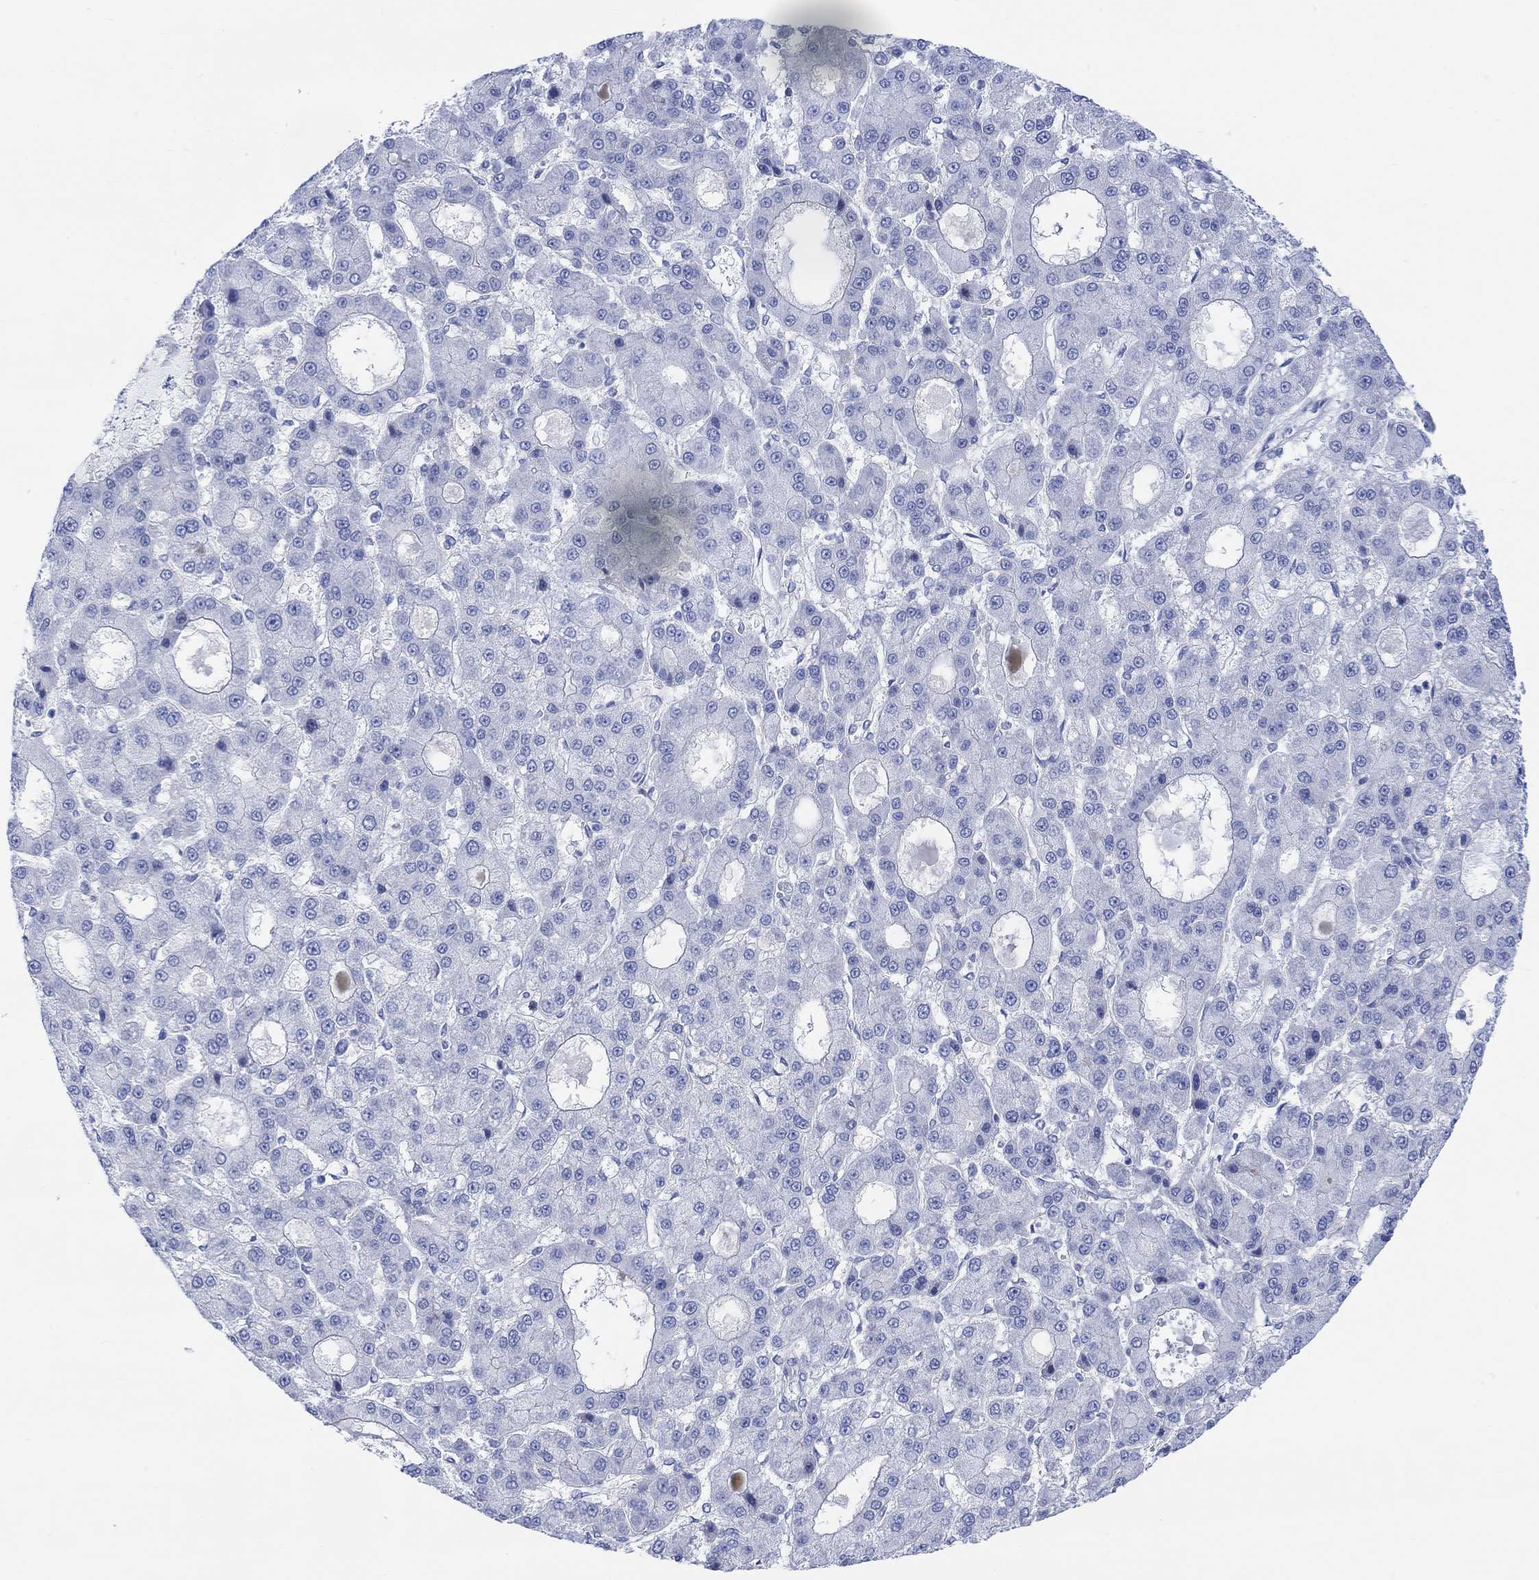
{"staining": {"intensity": "negative", "quantity": "none", "location": "none"}, "tissue": "liver cancer", "cell_type": "Tumor cells", "image_type": "cancer", "snomed": [{"axis": "morphology", "description": "Carcinoma, Hepatocellular, NOS"}, {"axis": "topography", "description": "Liver"}], "caption": "Hepatocellular carcinoma (liver) was stained to show a protein in brown. There is no significant expression in tumor cells. (Stains: DAB (3,3'-diaminobenzidine) IHC with hematoxylin counter stain, Microscopy: brightfield microscopy at high magnification).", "gene": "TLDC2", "patient": {"sex": "male", "age": 70}}